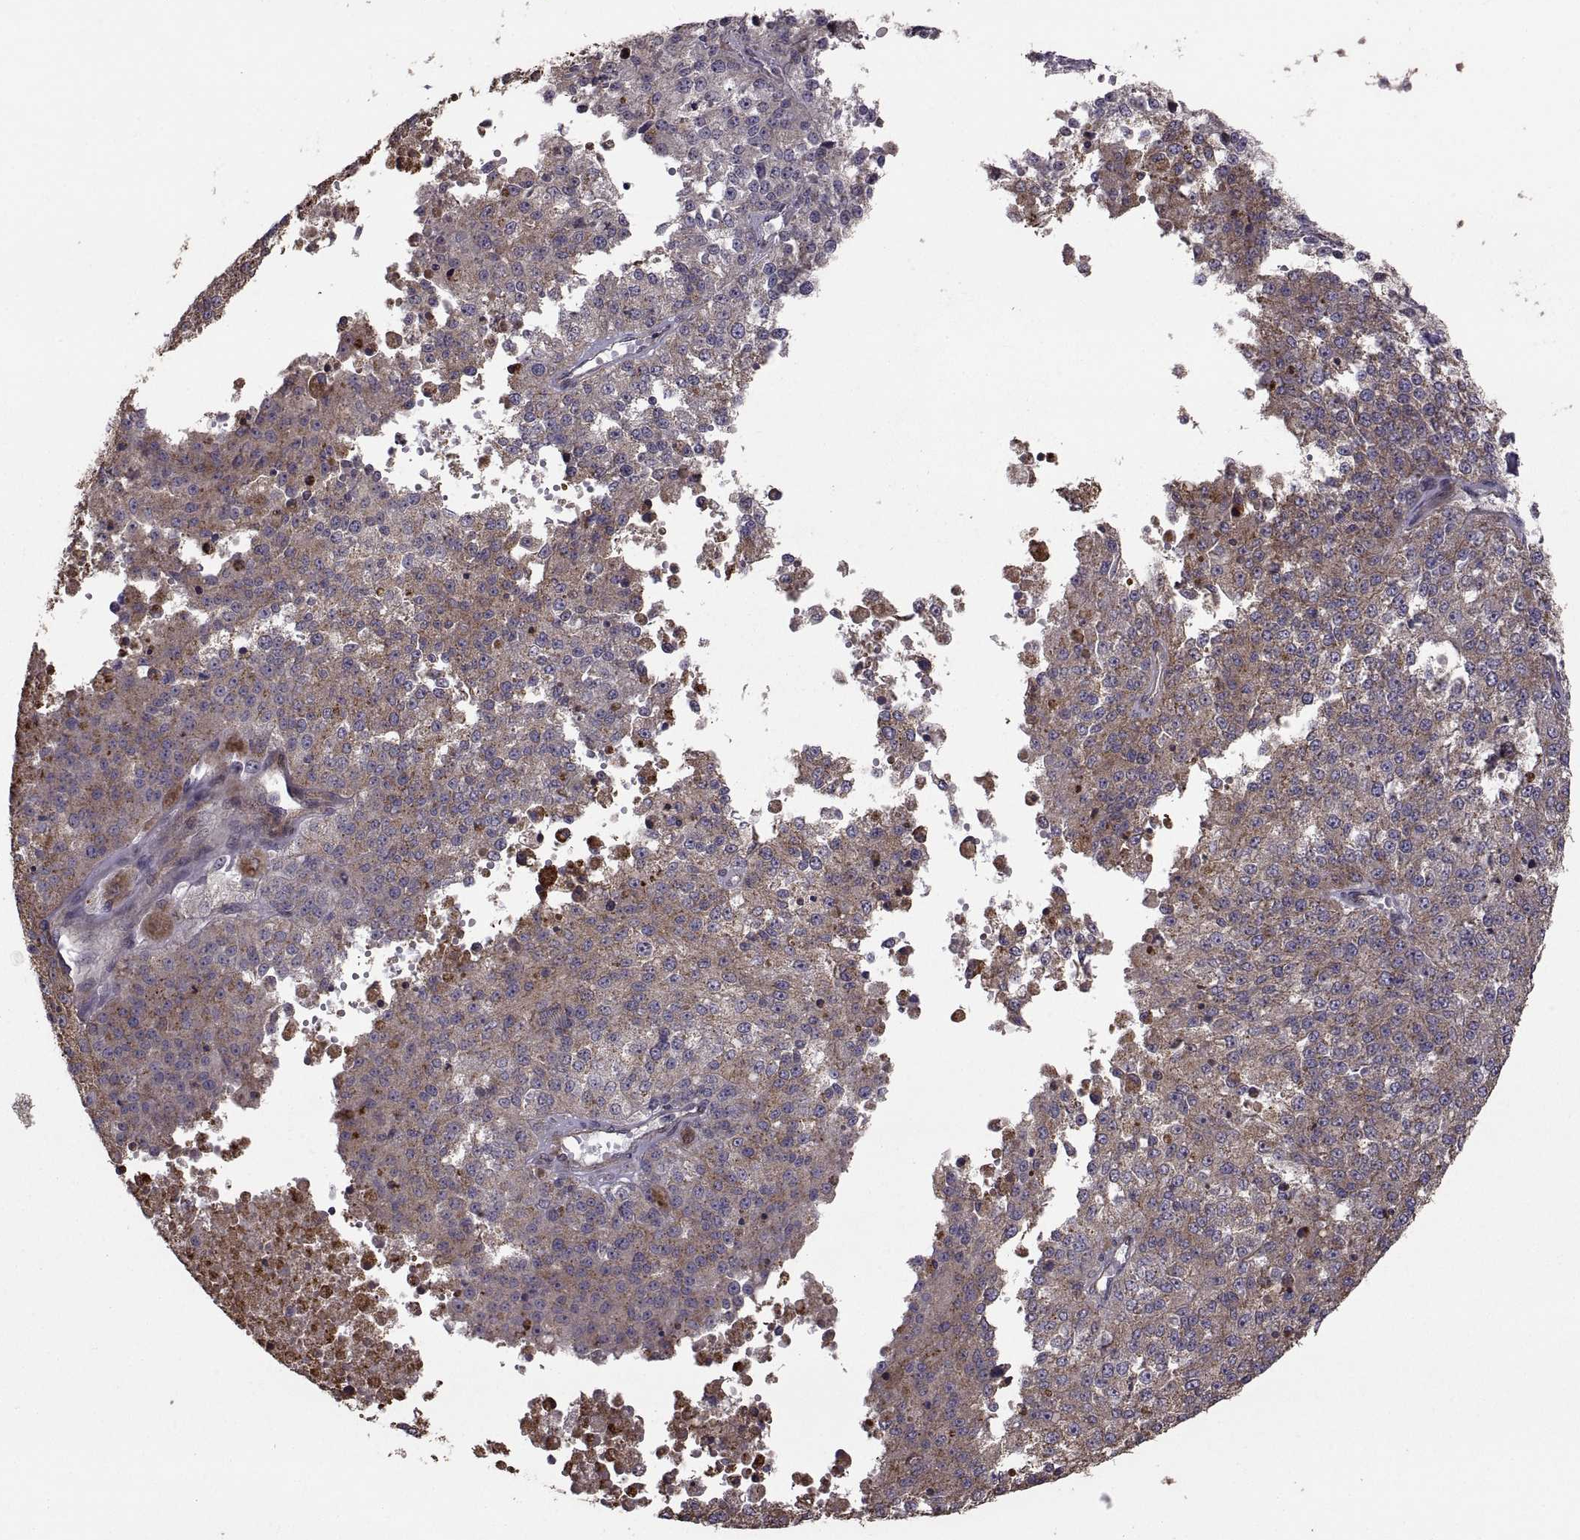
{"staining": {"intensity": "moderate", "quantity": ">75%", "location": "cytoplasmic/membranous"}, "tissue": "melanoma", "cell_type": "Tumor cells", "image_type": "cancer", "snomed": [{"axis": "morphology", "description": "Malignant melanoma, Metastatic site"}, {"axis": "topography", "description": "Lymph node"}], "caption": "Malignant melanoma (metastatic site) stained with DAB IHC shows medium levels of moderate cytoplasmic/membranous positivity in approximately >75% of tumor cells.", "gene": "PMM2", "patient": {"sex": "female", "age": 64}}